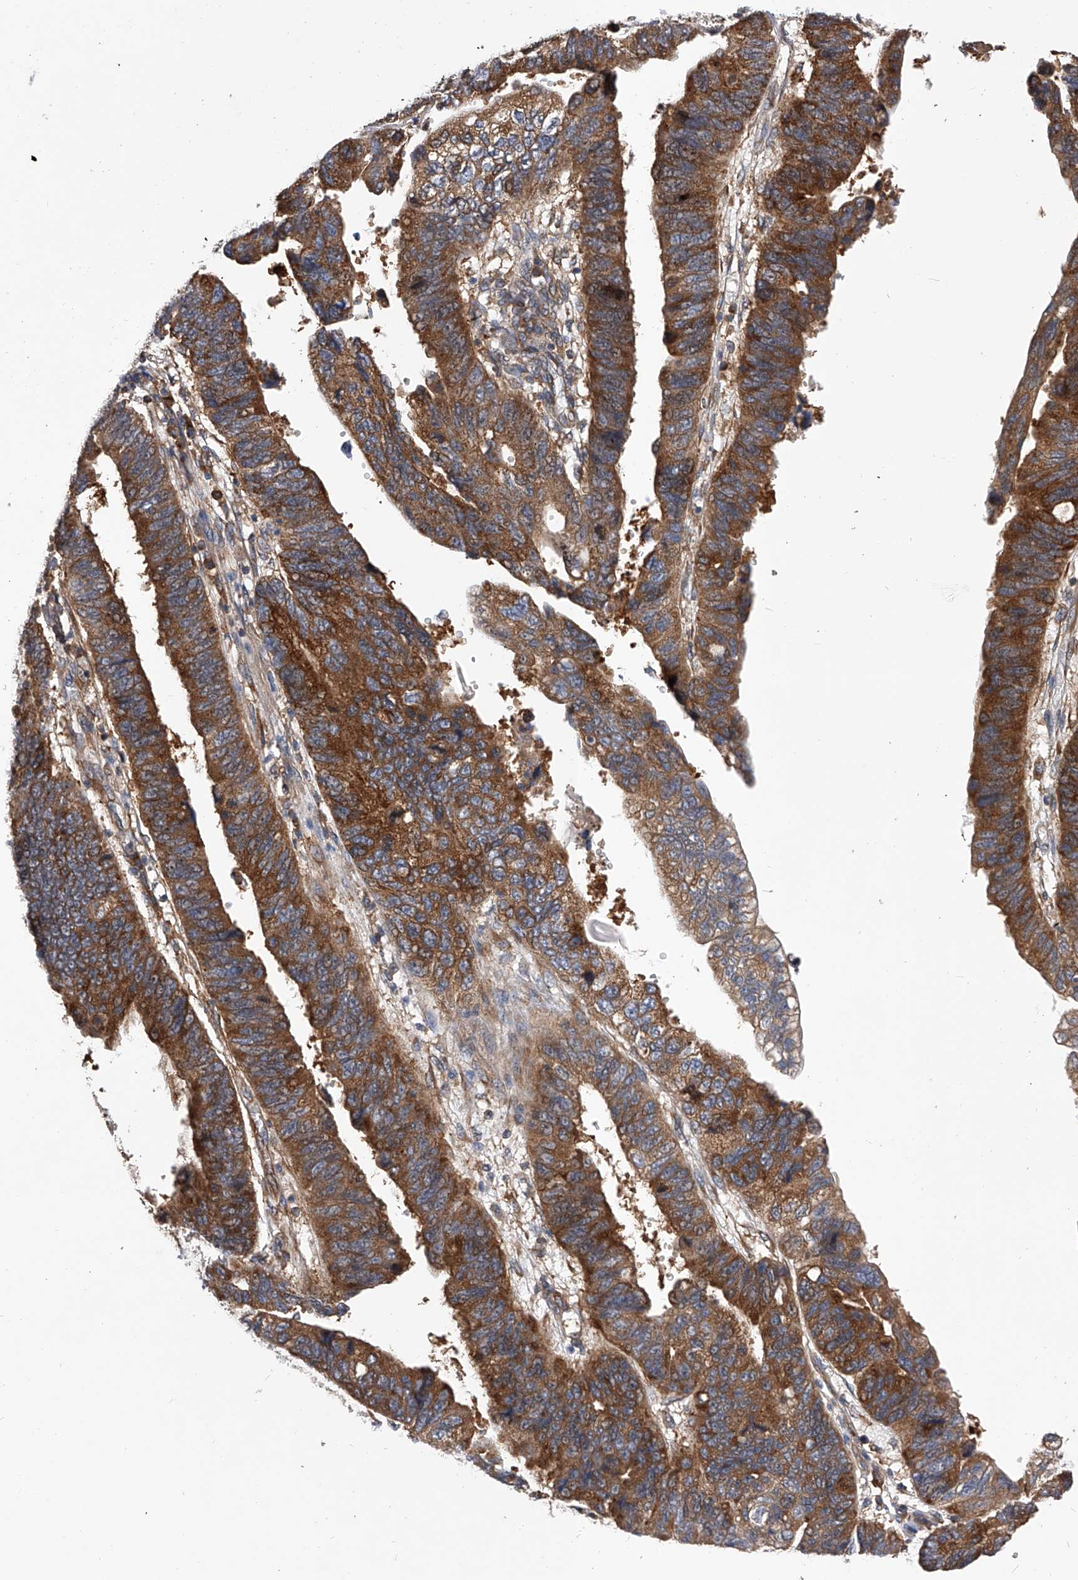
{"staining": {"intensity": "strong", "quantity": ">75%", "location": "cytoplasmic/membranous"}, "tissue": "stomach cancer", "cell_type": "Tumor cells", "image_type": "cancer", "snomed": [{"axis": "morphology", "description": "Adenocarcinoma, NOS"}, {"axis": "topography", "description": "Stomach"}], "caption": "Stomach cancer stained for a protein (brown) exhibits strong cytoplasmic/membranous positive staining in about >75% of tumor cells.", "gene": "CFAP410", "patient": {"sex": "male", "age": 59}}